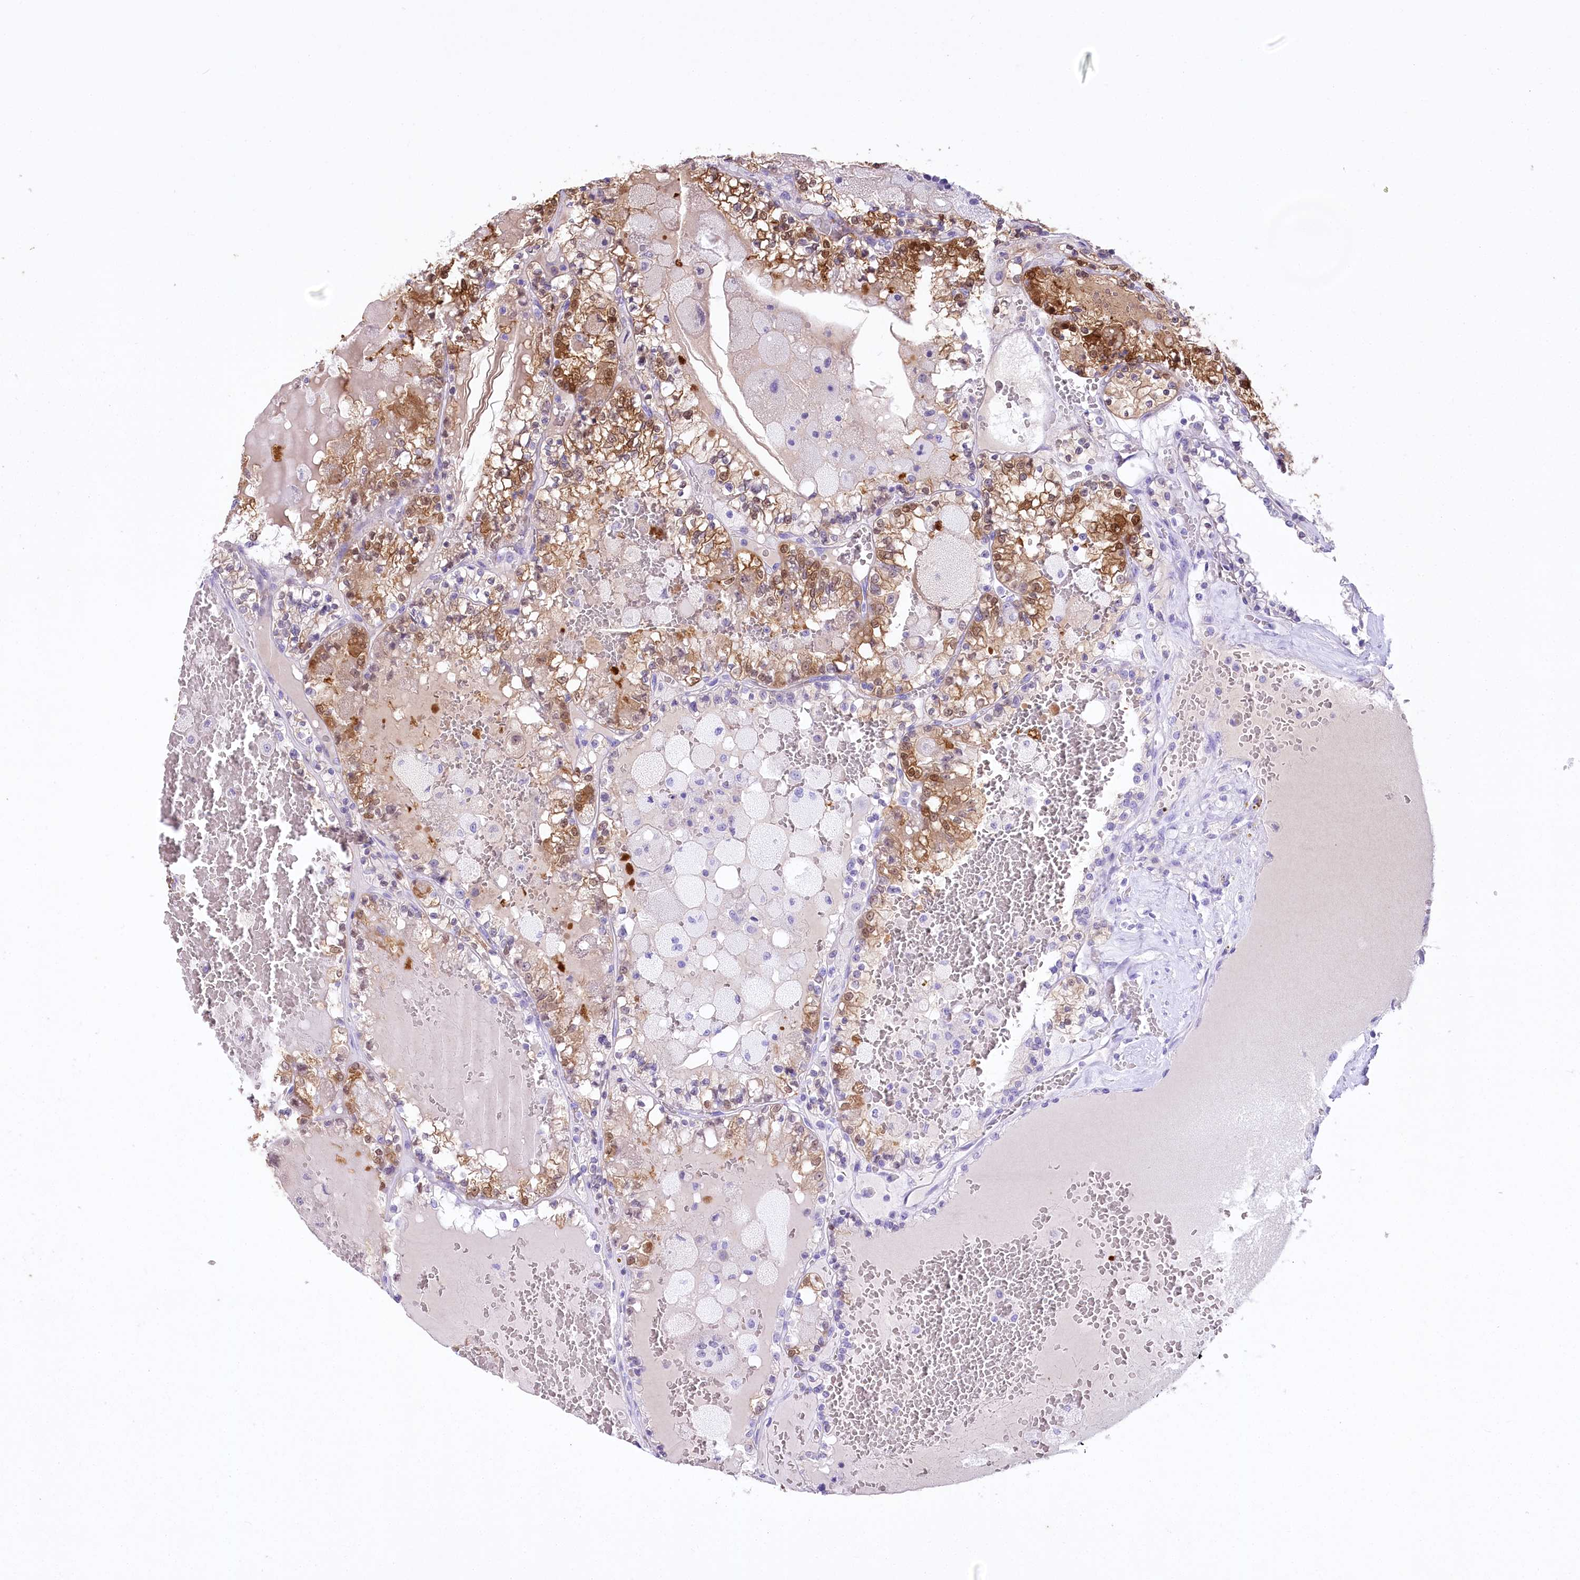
{"staining": {"intensity": "strong", "quantity": ">75%", "location": "cytoplasmic/membranous,nuclear"}, "tissue": "renal cancer", "cell_type": "Tumor cells", "image_type": "cancer", "snomed": [{"axis": "morphology", "description": "Adenocarcinoma, NOS"}, {"axis": "topography", "description": "Kidney"}], "caption": "Immunohistochemistry (IHC) (DAB) staining of human renal cancer reveals strong cytoplasmic/membranous and nuclear protein expression in approximately >75% of tumor cells.", "gene": "PBLD", "patient": {"sex": "female", "age": 56}}